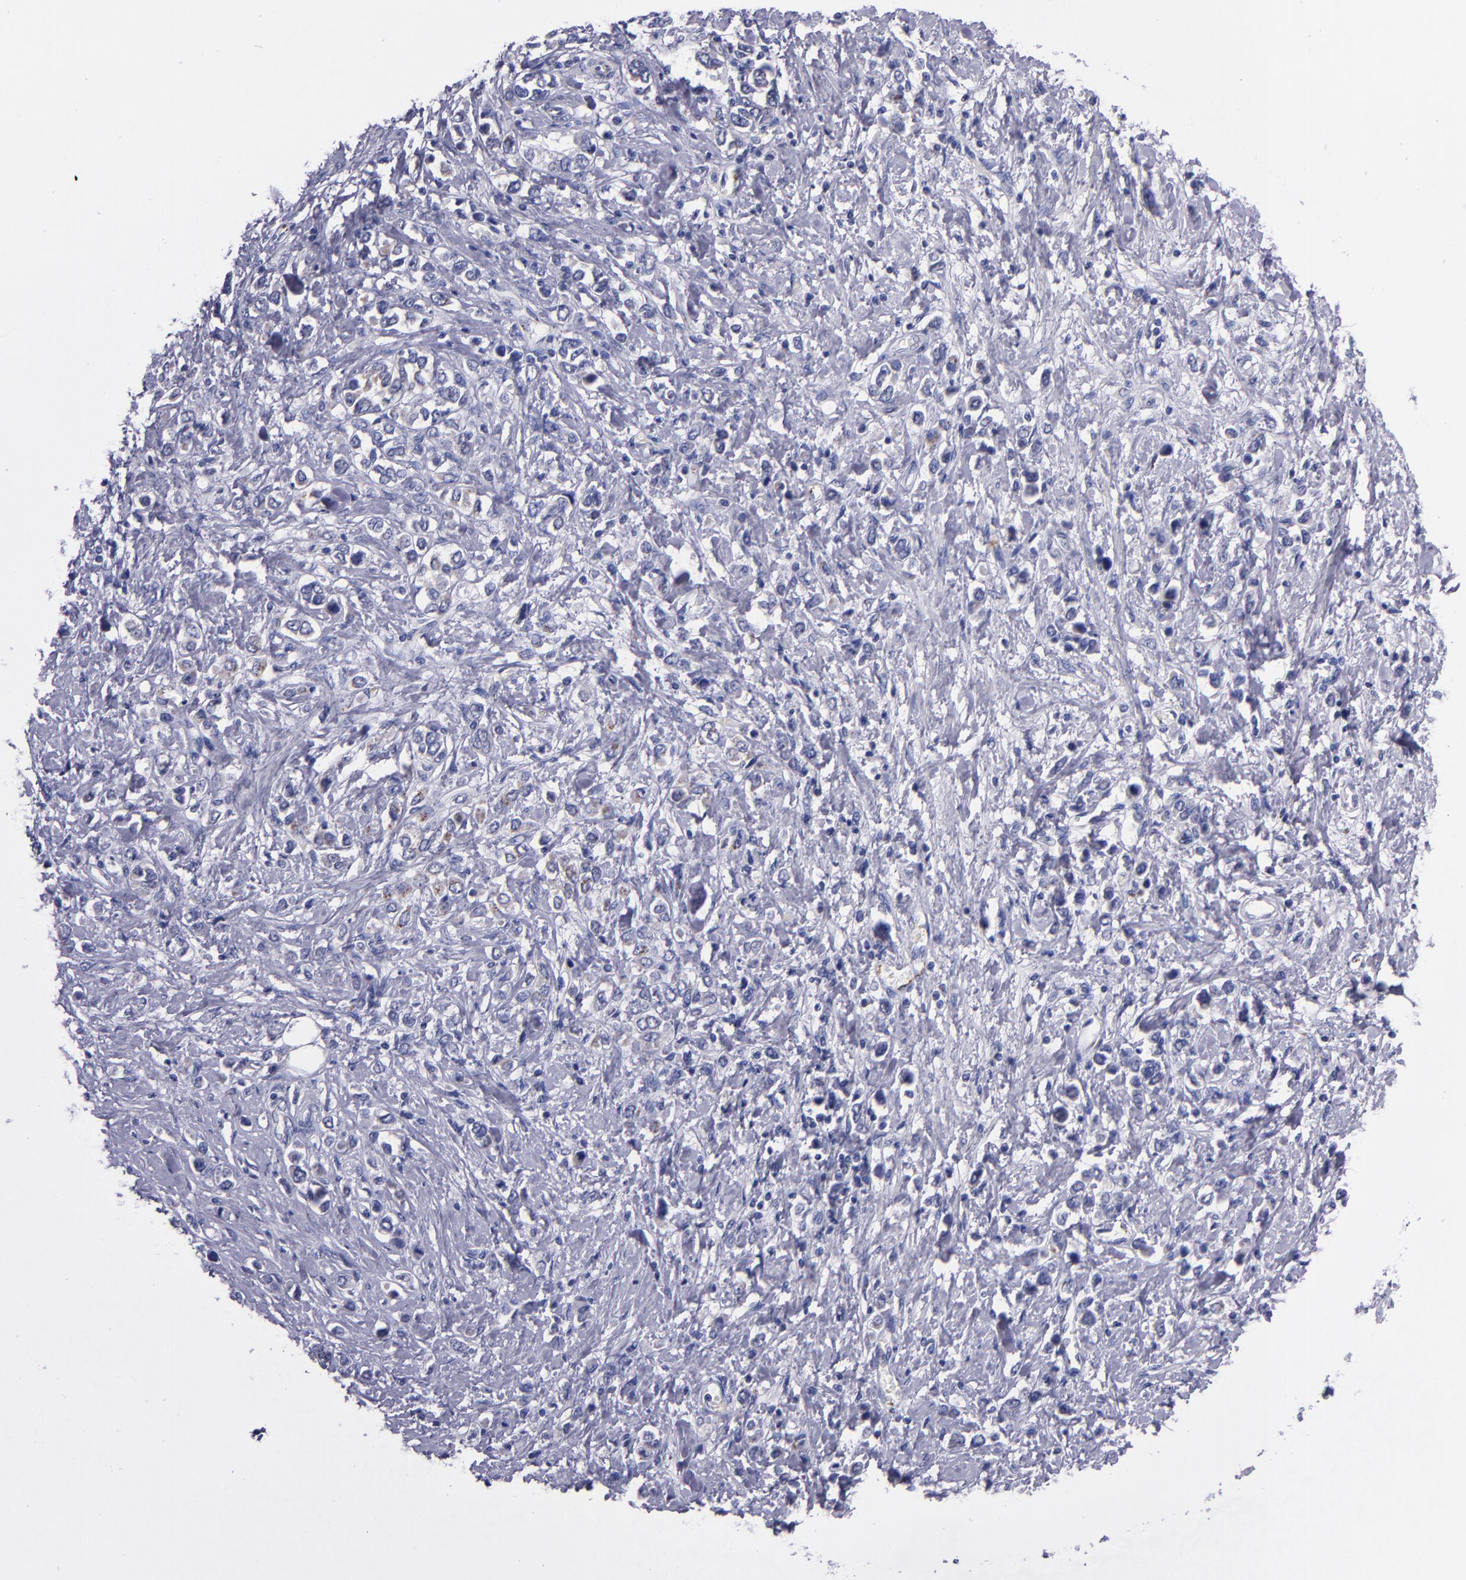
{"staining": {"intensity": "moderate", "quantity": "<25%", "location": "cytoplasmic/membranous"}, "tissue": "stomach cancer", "cell_type": "Tumor cells", "image_type": "cancer", "snomed": [{"axis": "morphology", "description": "Adenocarcinoma, NOS"}, {"axis": "topography", "description": "Stomach, upper"}], "caption": "A low amount of moderate cytoplasmic/membranous positivity is seen in about <25% of tumor cells in stomach cancer (adenocarcinoma) tissue.", "gene": "RAB41", "patient": {"sex": "male", "age": 76}}